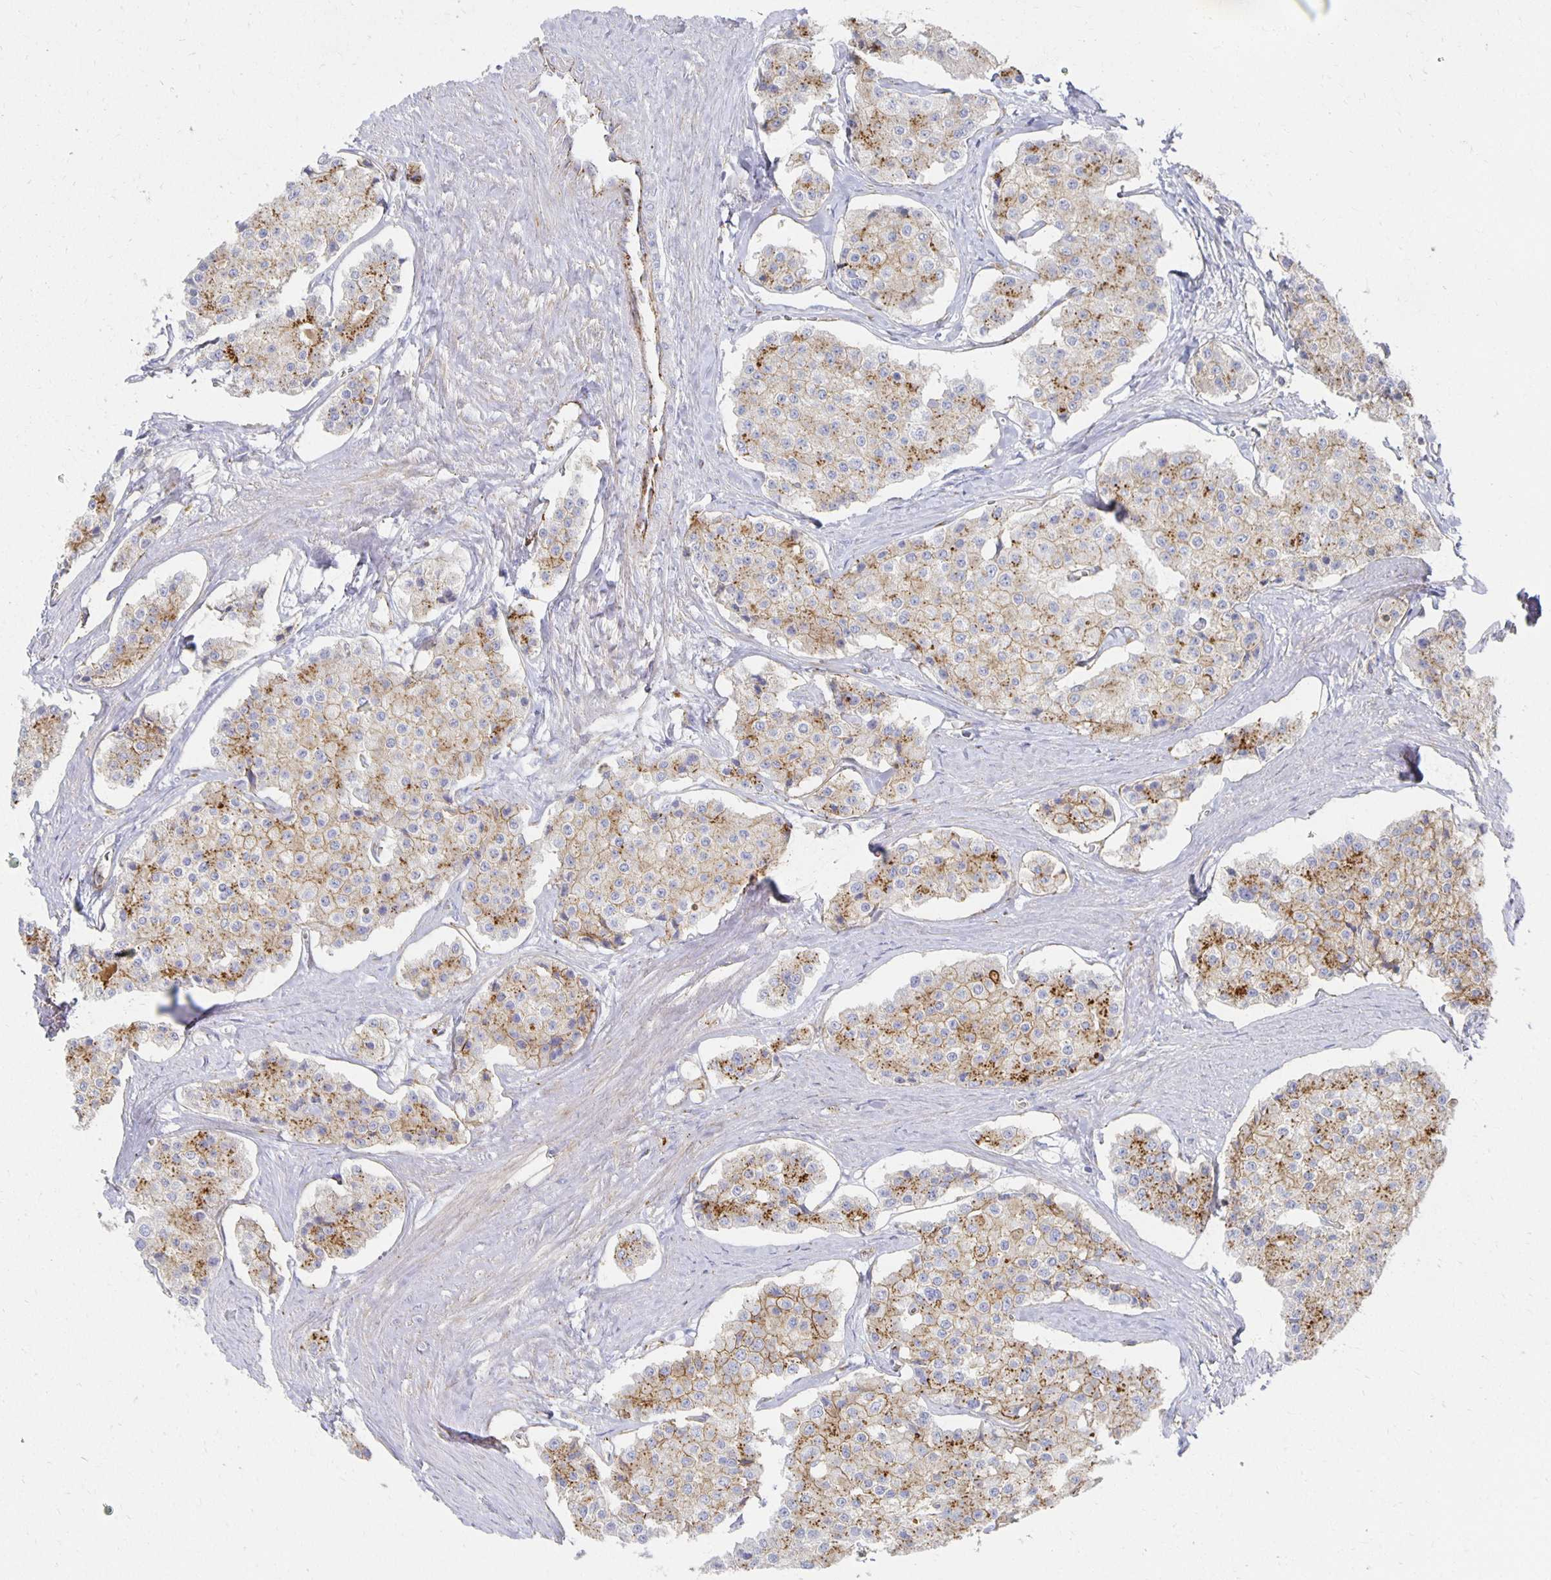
{"staining": {"intensity": "moderate", "quantity": "25%-75%", "location": "cytoplasmic/membranous"}, "tissue": "carcinoid", "cell_type": "Tumor cells", "image_type": "cancer", "snomed": [{"axis": "morphology", "description": "Carcinoid, malignant, NOS"}, {"axis": "topography", "description": "Small intestine"}], "caption": "Tumor cells exhibit medium levels of moderate cytoplasmic/membranous positivity in approximately 25%-75% of cells in human carcinoid.", "gene": "TAAR1", "patient": {"sex": "female", "age": 65}}